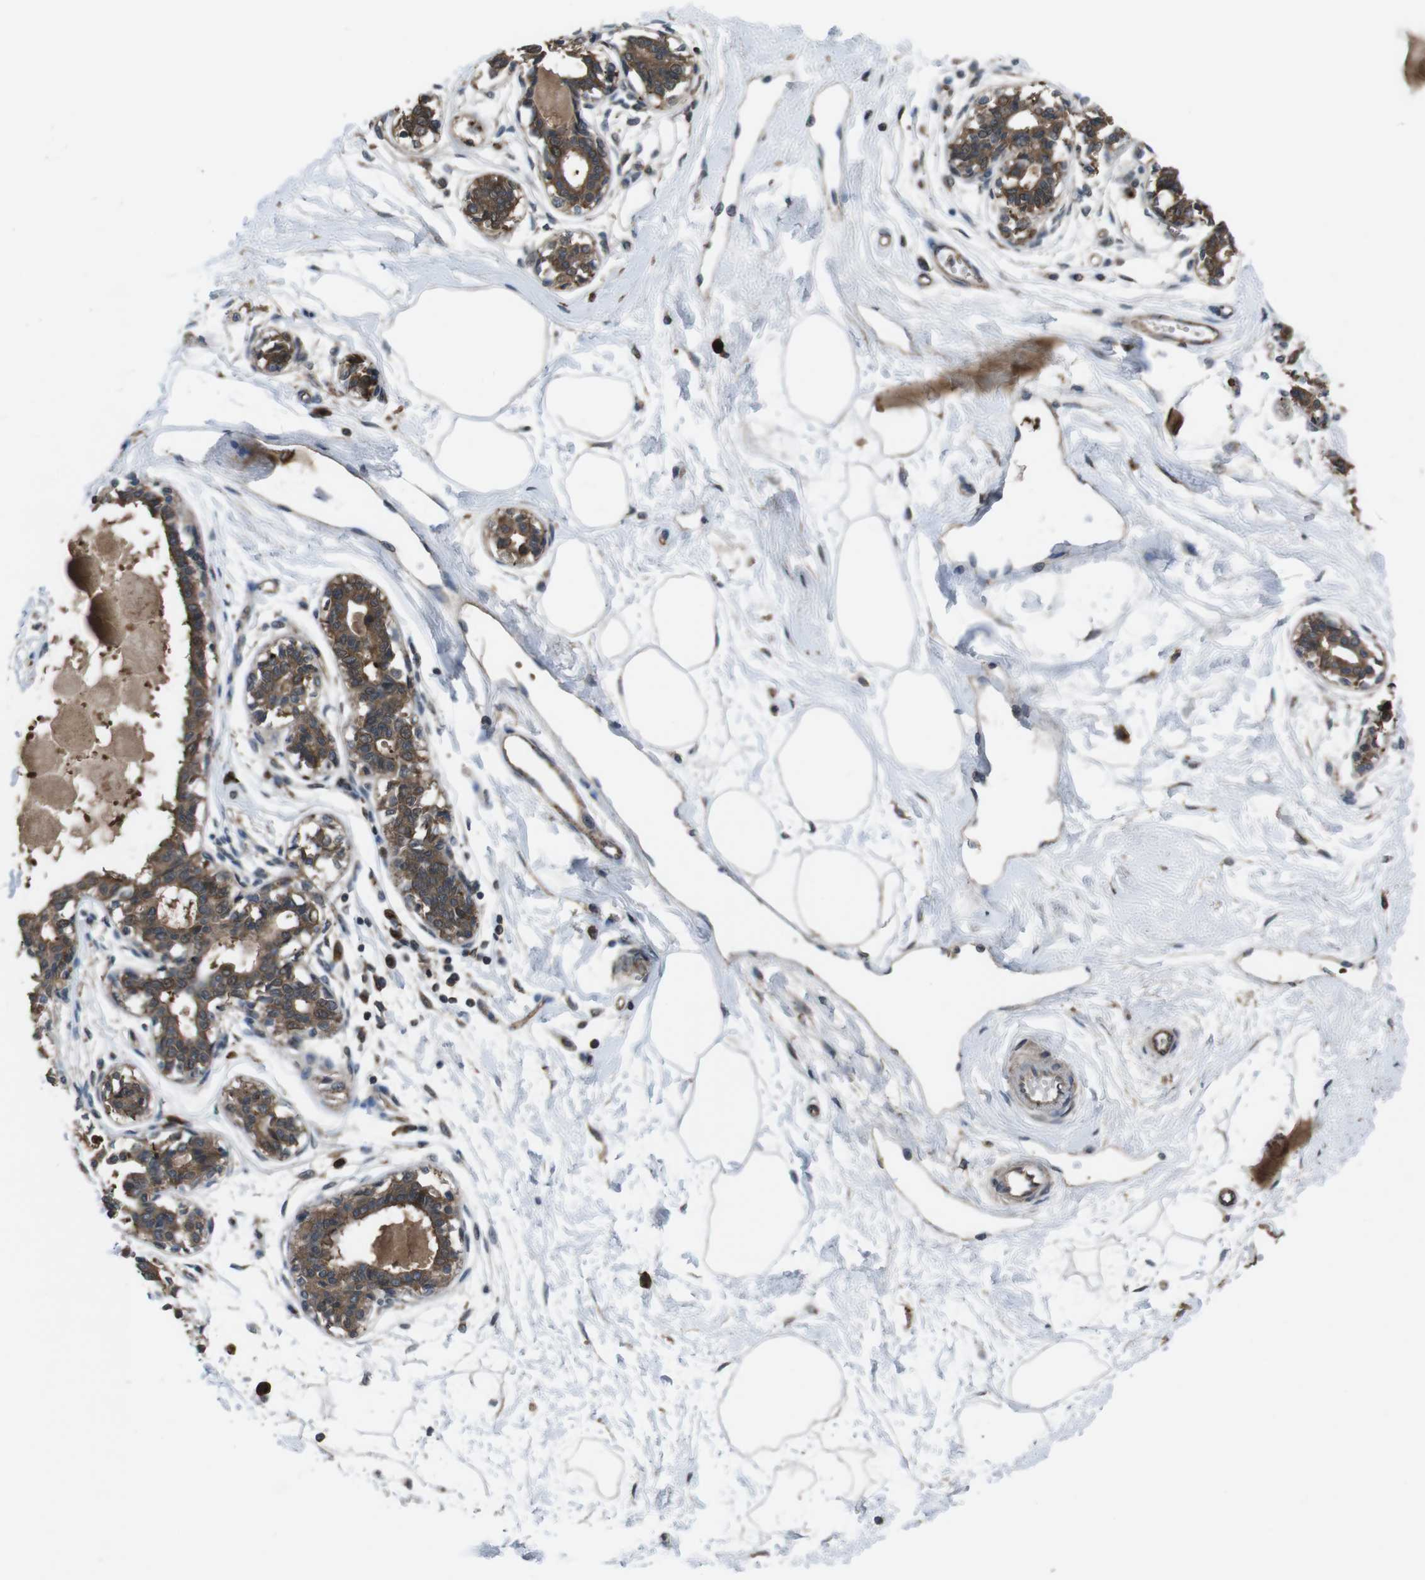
{"staining": {"intensity": "negative", "quantity": "none", "location": "none"}, "tissue": "breast", "cell_type": "Adipocytes", "image_type": "normal", "snomed": [{"axis": "morphology", "description": "Normal tissue, NOS"}, {"axis": "topography", "description": "Breast"}], "caption": "The photomicrograph demonstrates no significant positivity in adipocytes of breast.", "gene": "SLC22A23", "patient": {"sex": "female", "age": 45}}